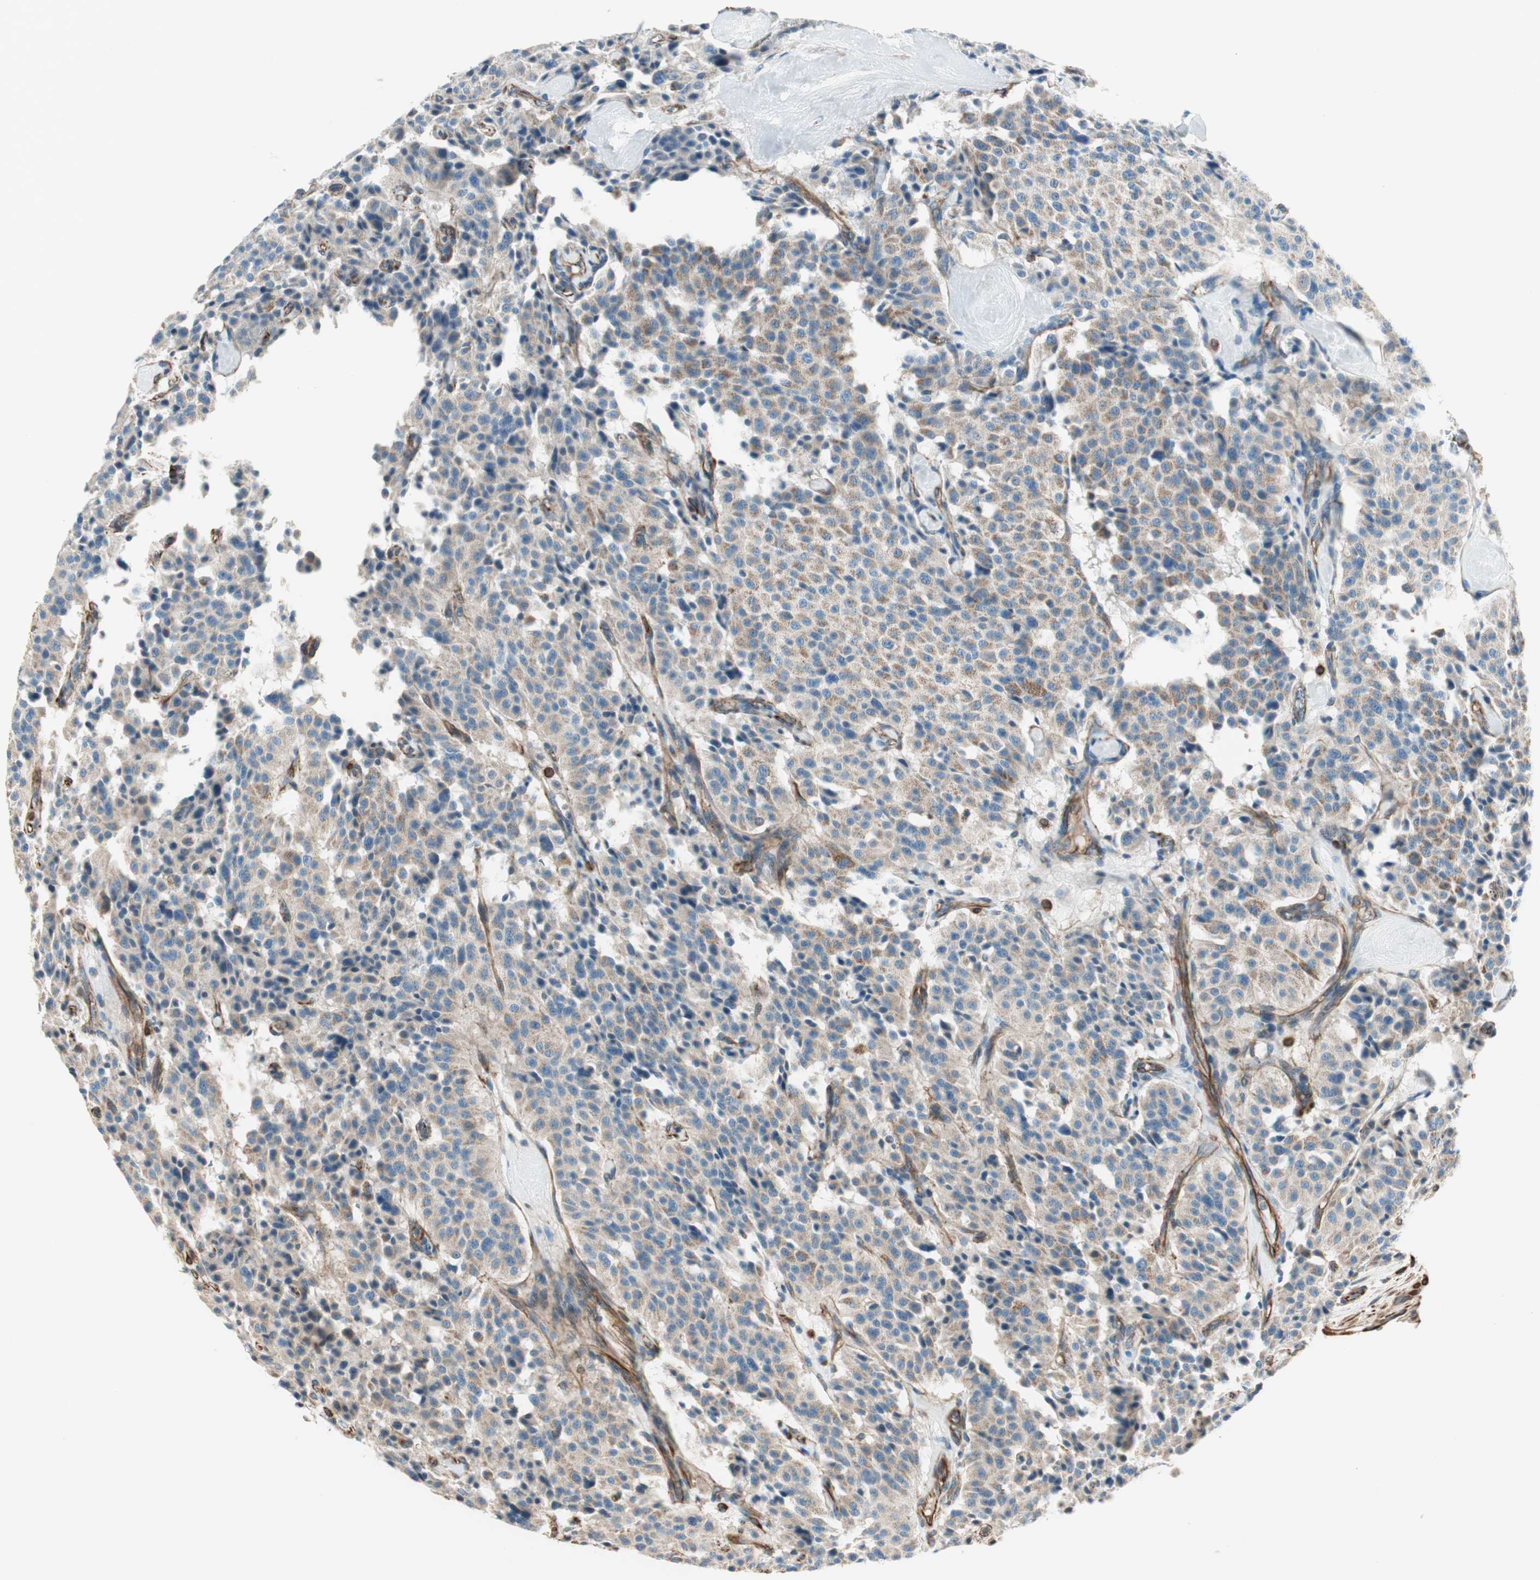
{"staining": {"intensity": "weak", "quantity": ">75%", "location": "cytoplasmic/membranous"}, "tissue": "carcinoid", "cell_type": "Tumor cells", "image_type": "cancer", "snomed": [{"axis": "morphology", "description": "Carcinoid, malignant, NOS"}, {"axis": "topography", "description": "Lung"}], "caption": "Protein staining of carcinoid tissue exhibits weak cytoplasmic/membranous positivity in about >75% of tumor cells.", "gene": "SRCIN1", "patient": {"sex": "male", "age": 30}}